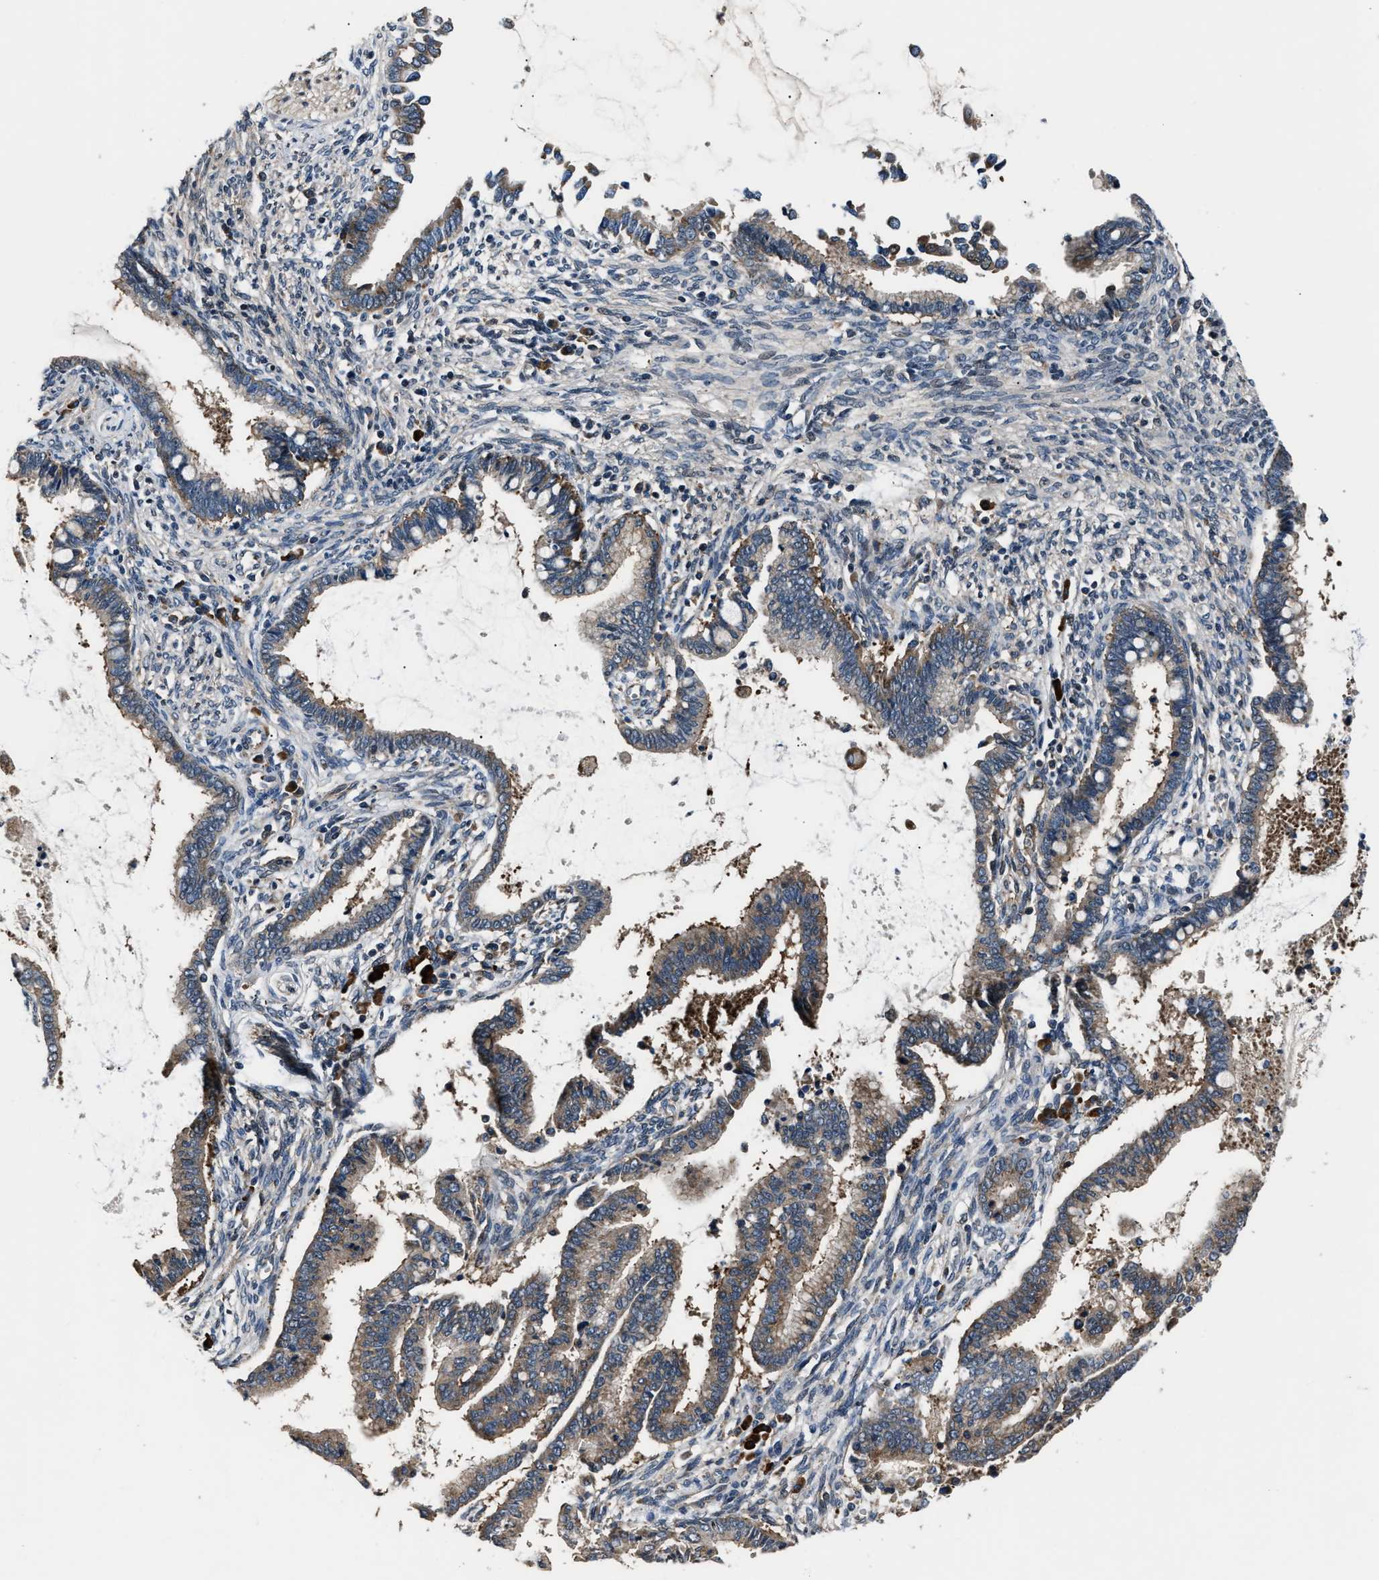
{"staining": {"intensity": "moderate", "quantity": "25%-75%", "location": "cytoplasmic/membranous"}, "tissue": "cervical cancer", "cell_type": "Tumor cells", "image_type": "cancer", "snomed": [{"axis": "morphology", "description": "Adenocarcinoma, NOS"}, {"axis": "topography", "description": "Cervix"}], "caption": "IHC (DAB) staining of cervical cancer displays moderate cytoplasmic/membranous protein expression in about 25%-75% of tumor cells.", "gene": "IMPDH2", "patient": {"sex": "female", "age": 44}}